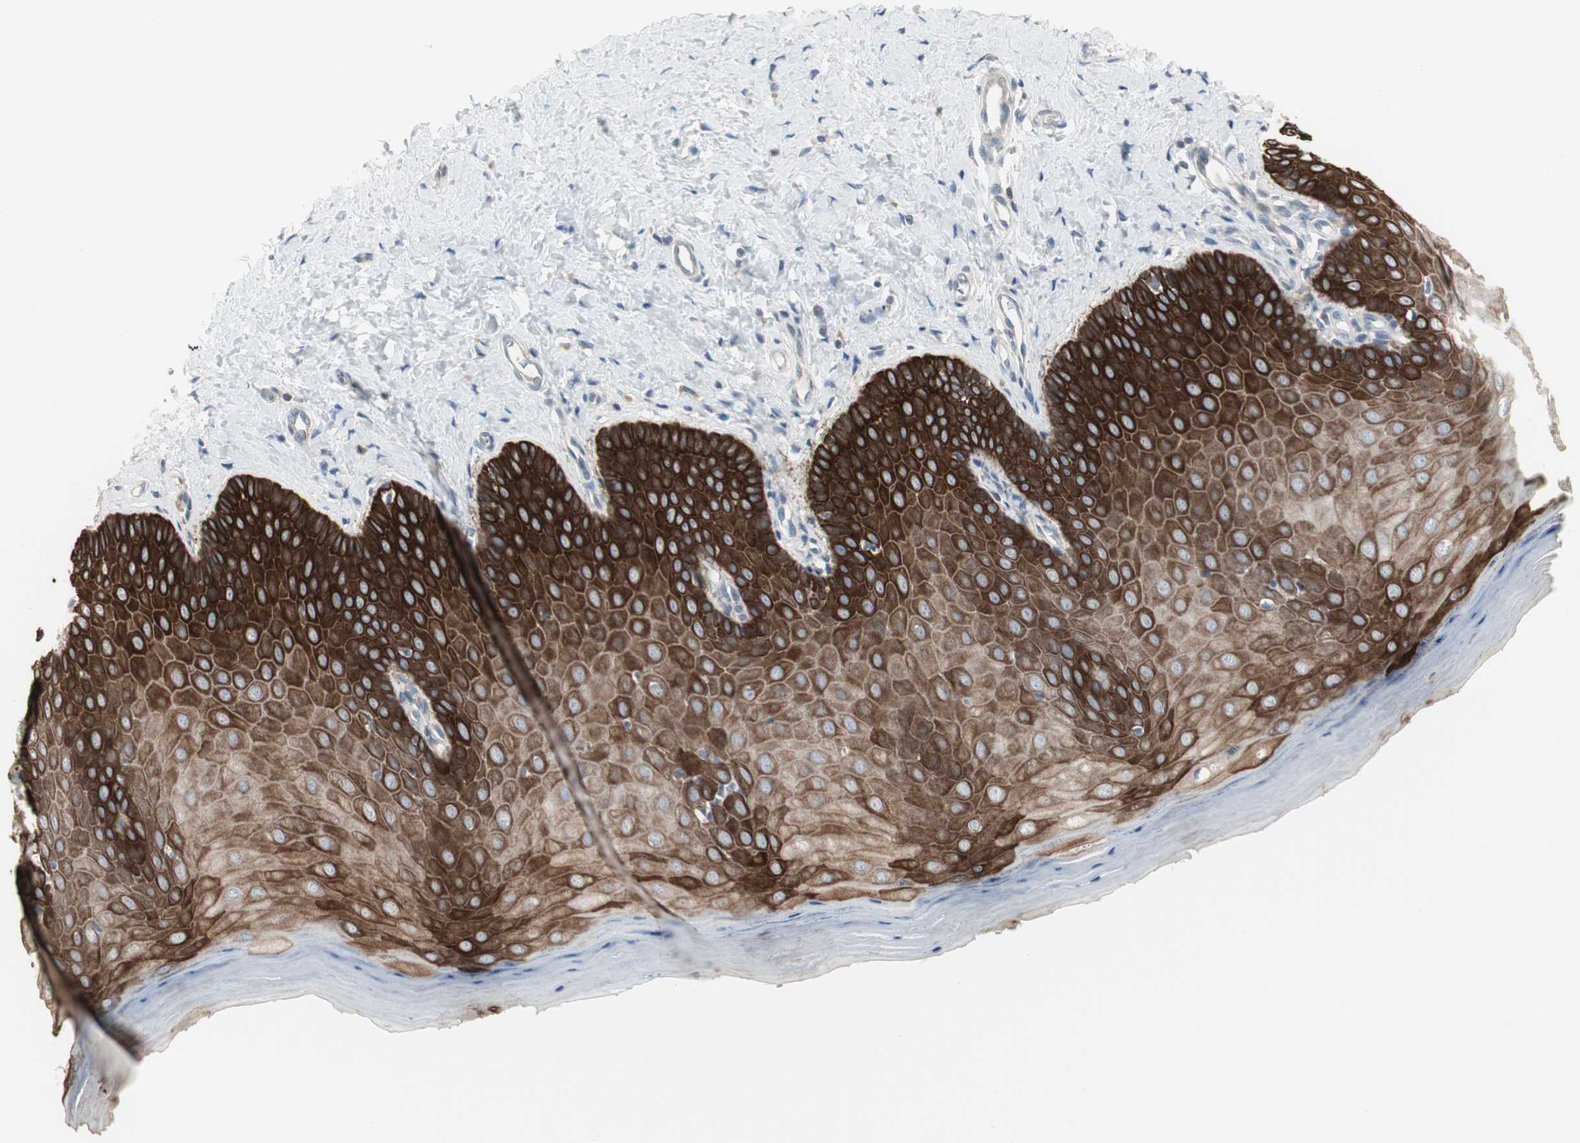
{"staining": {"intensity": "strong", "quantity": ">75%", "location": "cytoplasmic/membranous"}, "tissue": "cervix", "cell_type": "Squamous epithelial cells", "image_type": "normal", "snomed": [{"axis": "morphology", "description": "Normal tissue, NOS"}, {"axis": "topography", "description": "Cervix"}], "caption": "Normal cervix shows strong cytoplasmic/membranous staining in about >75% of squamous epithelial cells.", "gene": "ZFP36", "patient": {"sex": "female", "age": 55}}